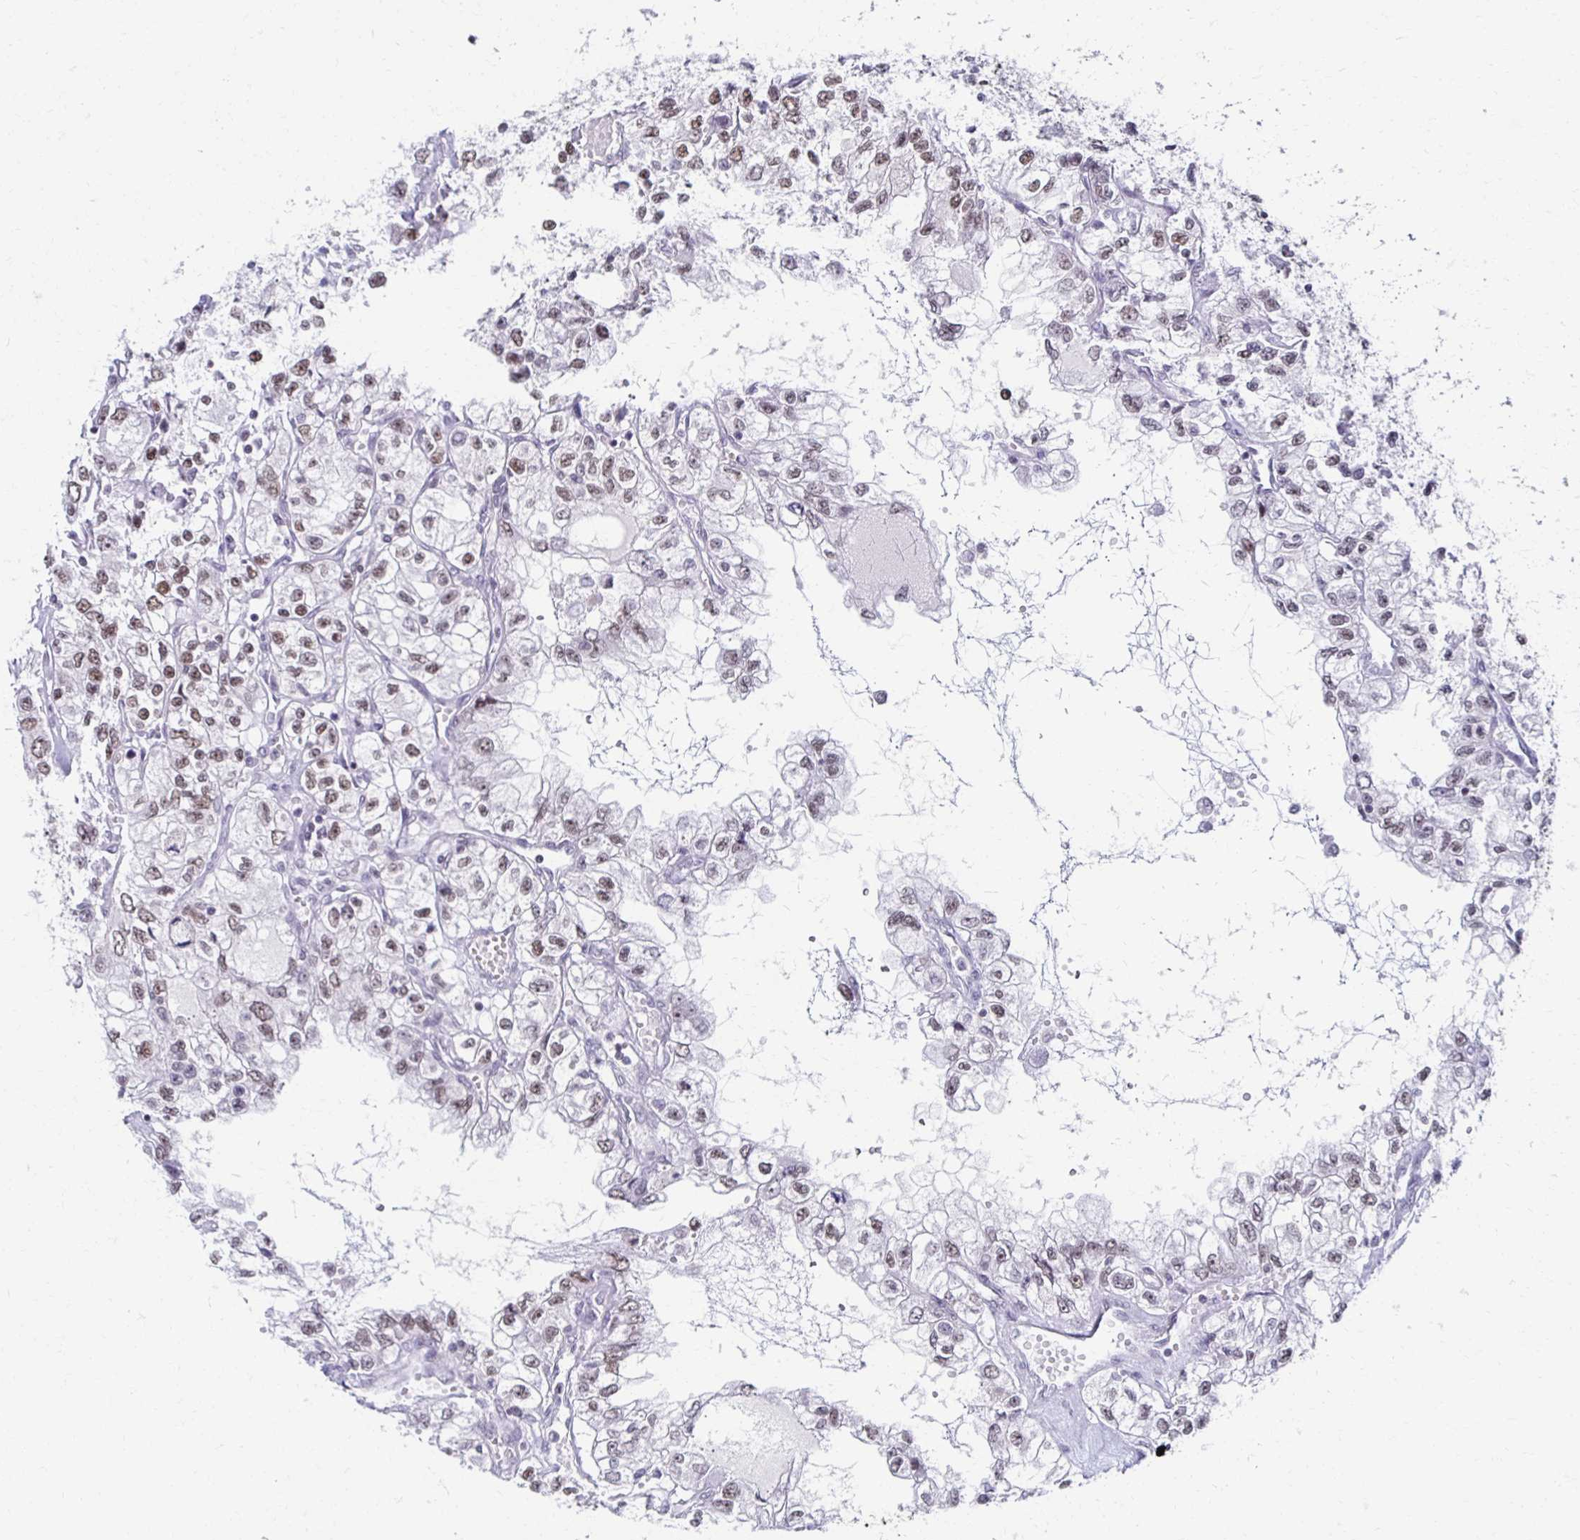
{"staining": {"intensity": "moderate", "quantity": ">75%", "location": "nuclear"}, "tissue": "renal cancer", "cell_type": "Tumor cells", "image_type": "cancer", "snomed": [{"axis": "morphology", "description": "Adenocarcinoma, NOS"}, {"axis": "topography", "description": "Kidney"}], "caption": "About >75% of tumor cells in human renal cancer (adenocarcinoma) show moderate nuclear protein expression as visualized by brown immunohistochemical staining.", "gene": "IRF7", "patient": {"sex": "female", "age": 59}}